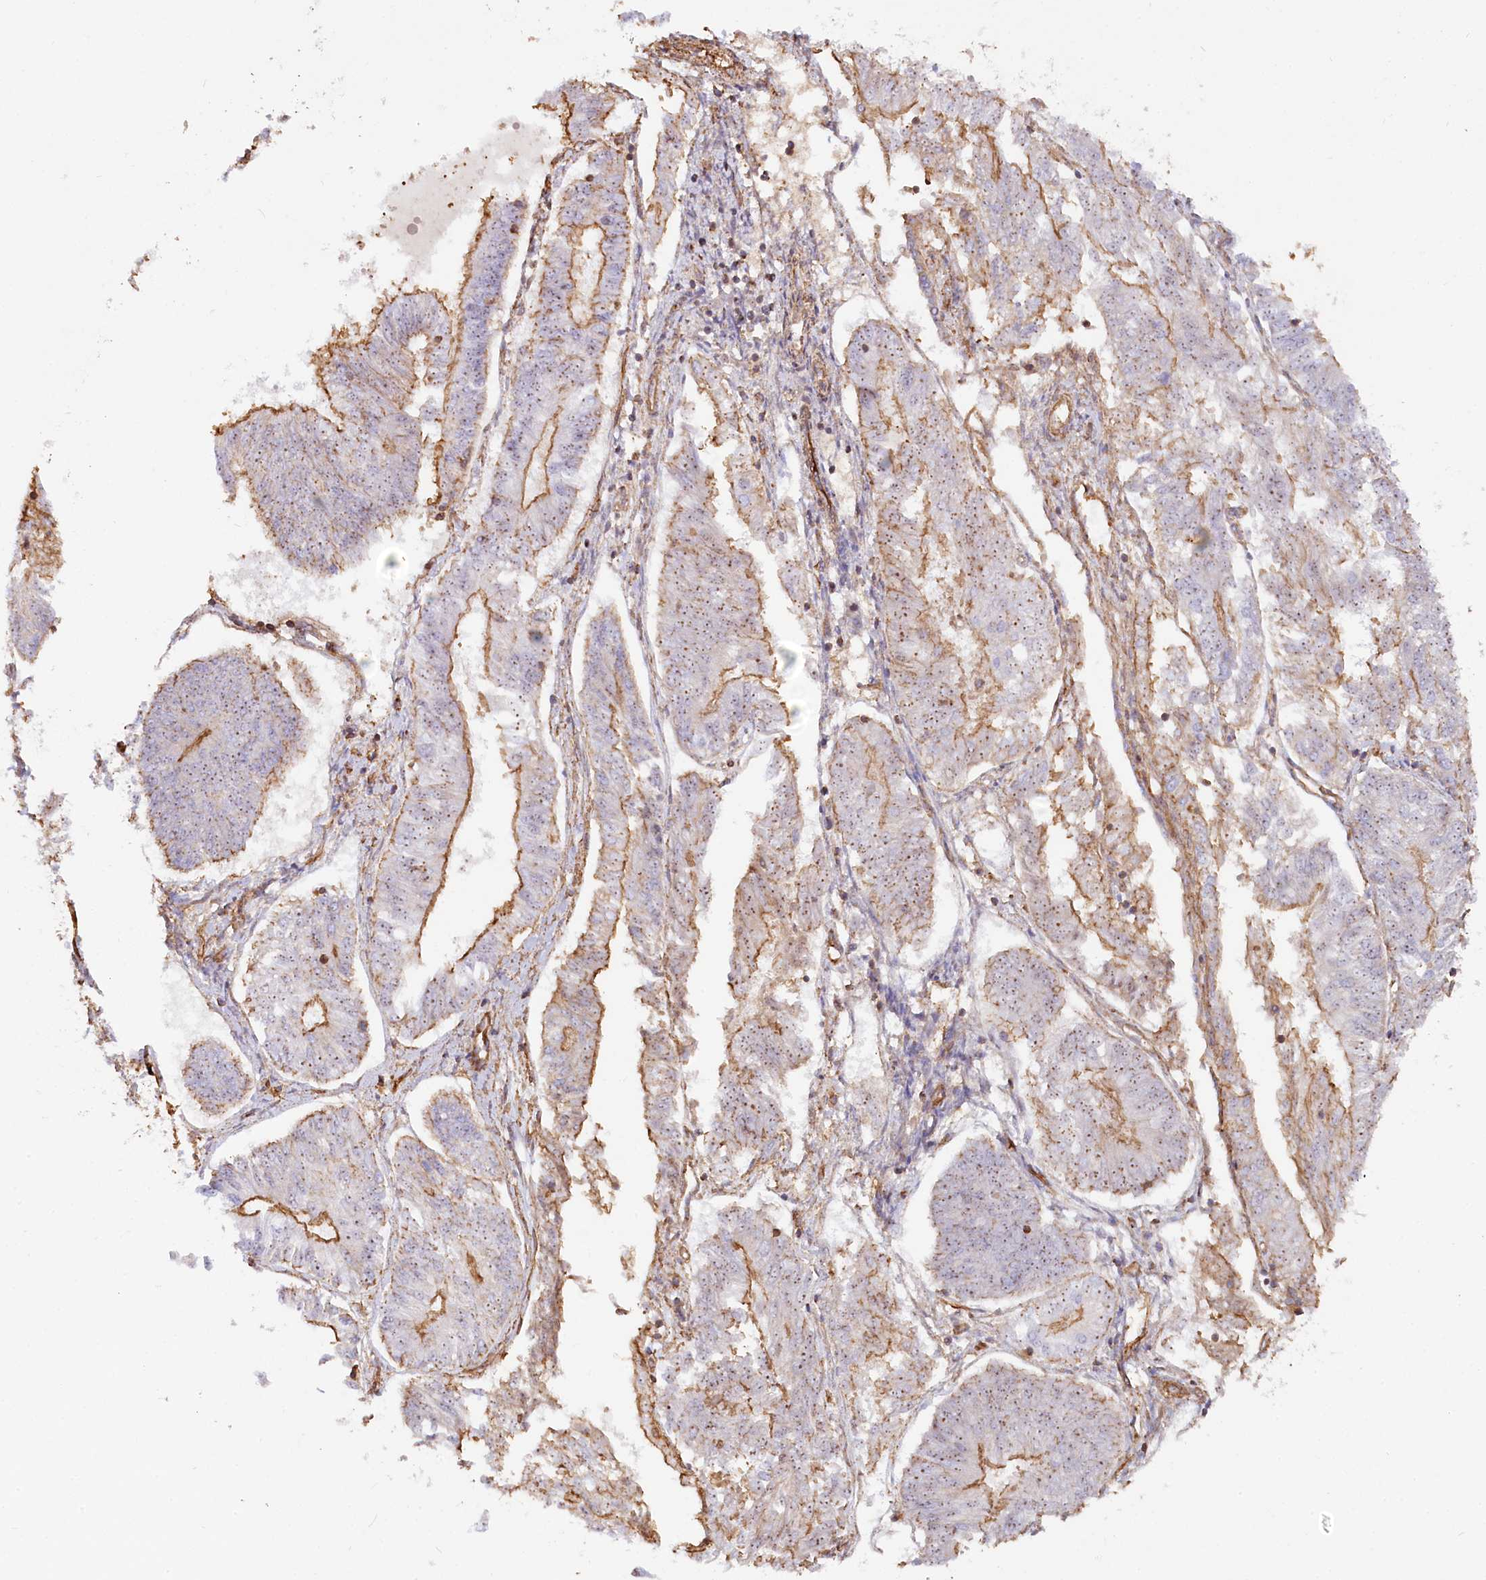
{"staining": {"intensity": "moderate", "quantity": "25%-75%", "location": "cytoplasmic/membranous"}, "tissue": "endometrial cancer", "cell_type": "Tumor cells", "image_type": "cancer", "snomed": [{"axis": "morphology", "description": "Adenocarcinoma, NOS"}, {"axis": "topography", "description": "Endometrium"}], "caption": "Adenocarcinoma (endometrial) stained with a protein marker displays moderate staining in tumor cells.", "gene": "WDR36", "patient": {"sex": "female", "age": 58}}